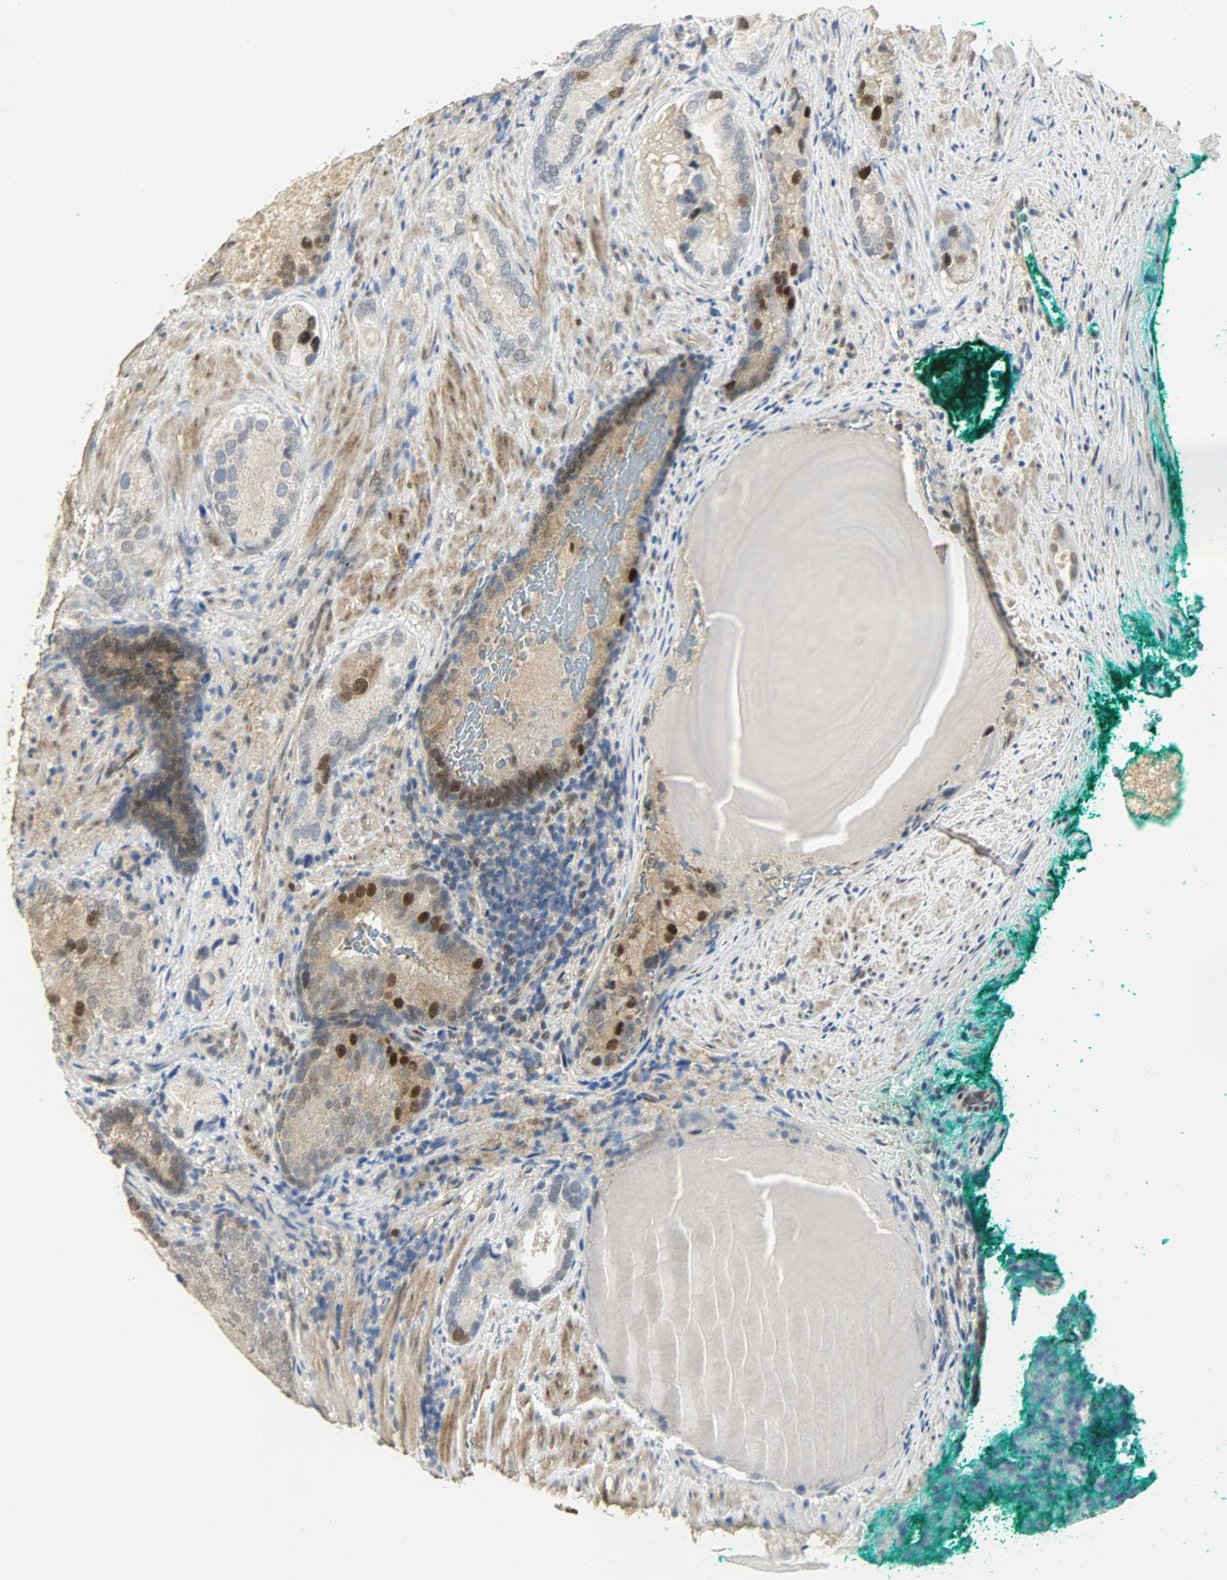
{"staining": {"intensity": "strong", "quantity": "<25%", "location": "nuclear"}, "tissue": "prostate cancer", "cell_type": "Tumor cells", "image_type": "cancer", "snomed": [{"axis": "morphology", "description": "Adenocarcinoma, High grade"}, {"axis": "topography", "description": "Prostate"}], "caption": "Prostate cancer stained with a brown dye demonstrates strong nuclear positive positivity in approximately <25% of tumor cells.", "gene": "NPEPL1", "patient": {"sex": "male", "age": 66}}